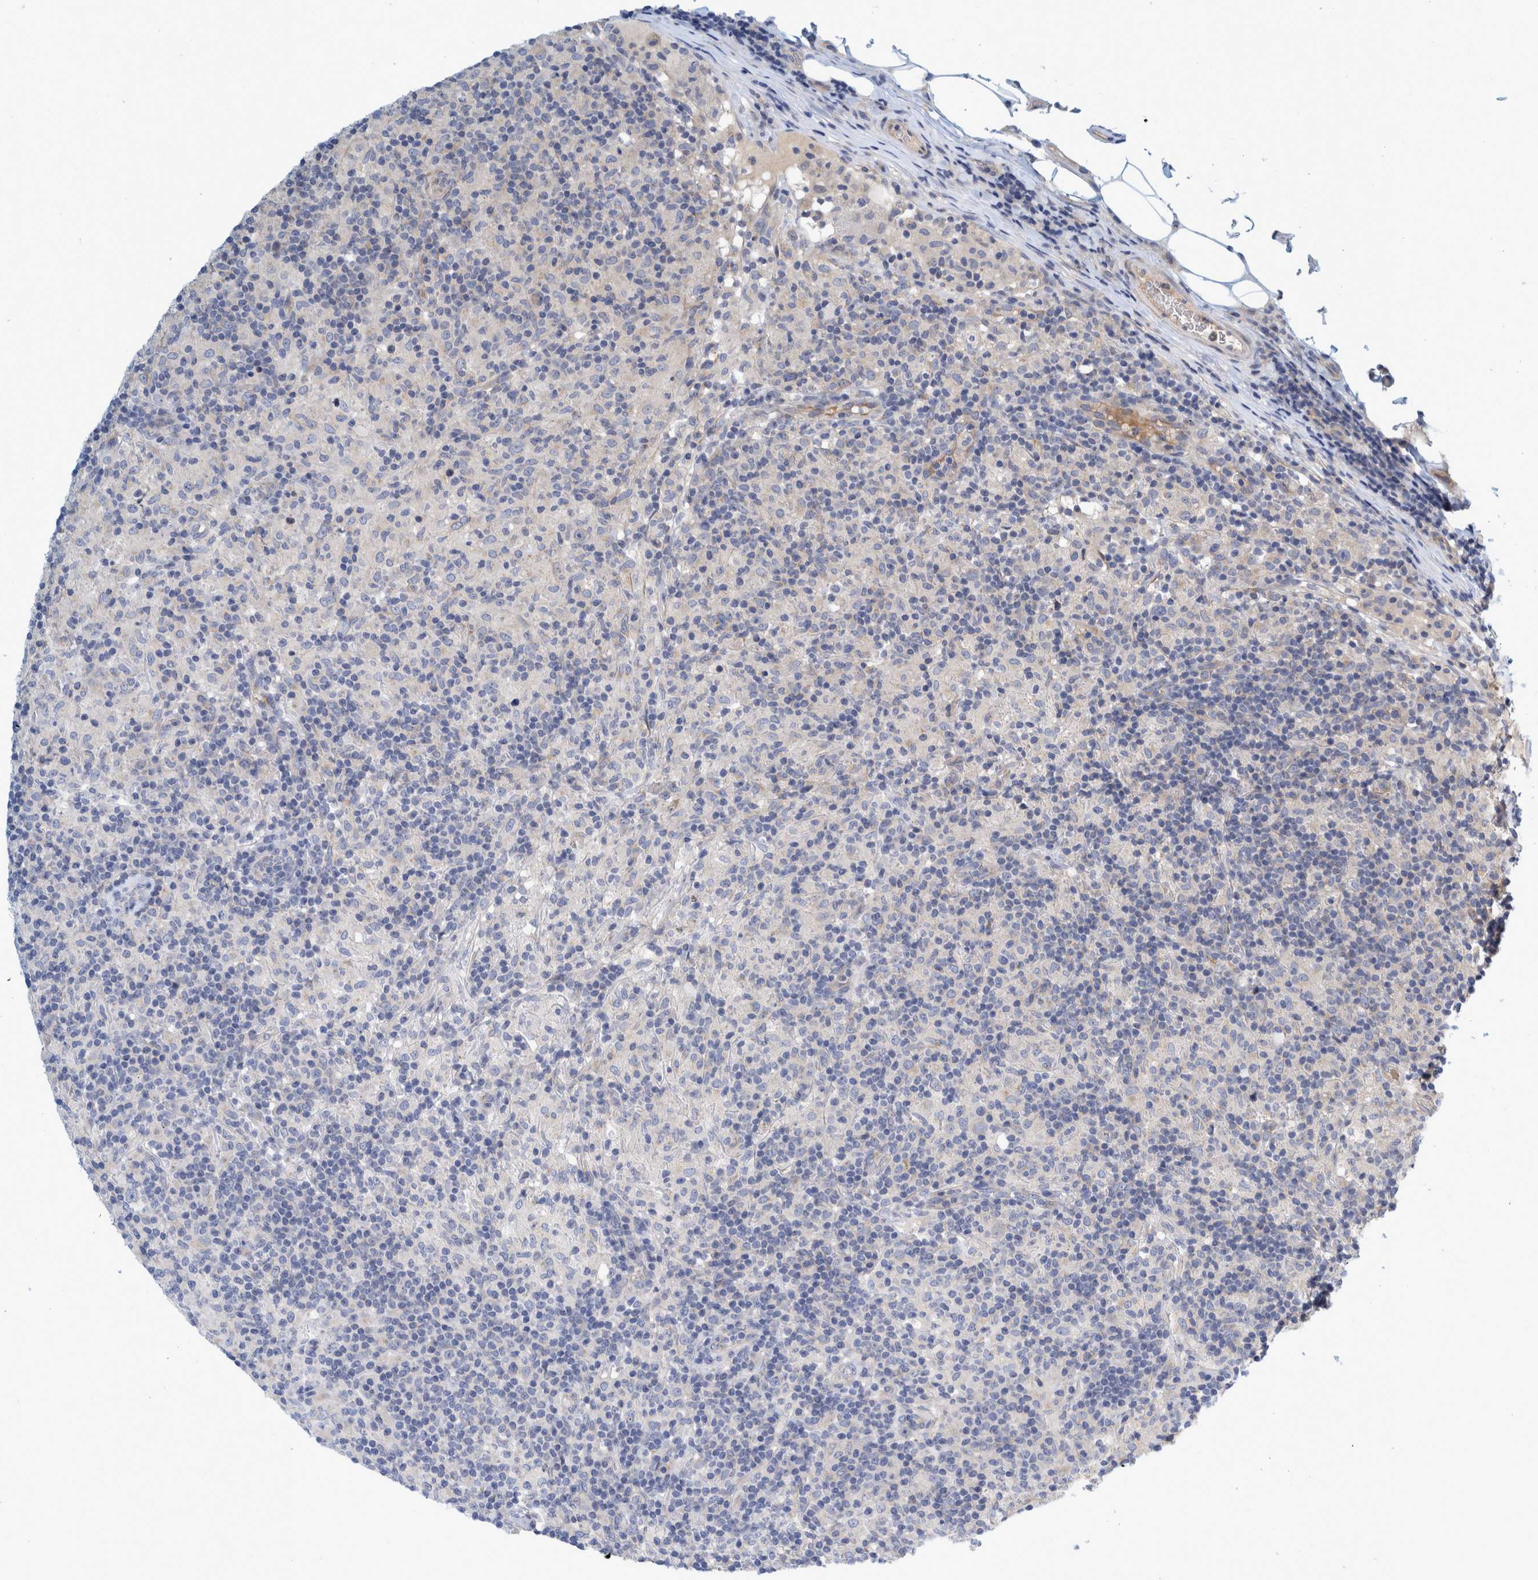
{"staining": {"intensity": "negative", "quantity": "none", "location": "none"}, "tissue": "lymphoma", "cell_type": "Tumor cells", "image_type": "cancer", "snomed": [{"axis": "morphology", "description": "Hodgkin's disease, NOS"}, {"axis": "topography", "description": "Lymph node"}], "caption": "This is an immunohistochemistry (IHC) histopathology image of human lymphoma. There is no positivity in tumor cells.", "gene": "ZNF324B", "patient": {"sex": "male", "age": 70}}